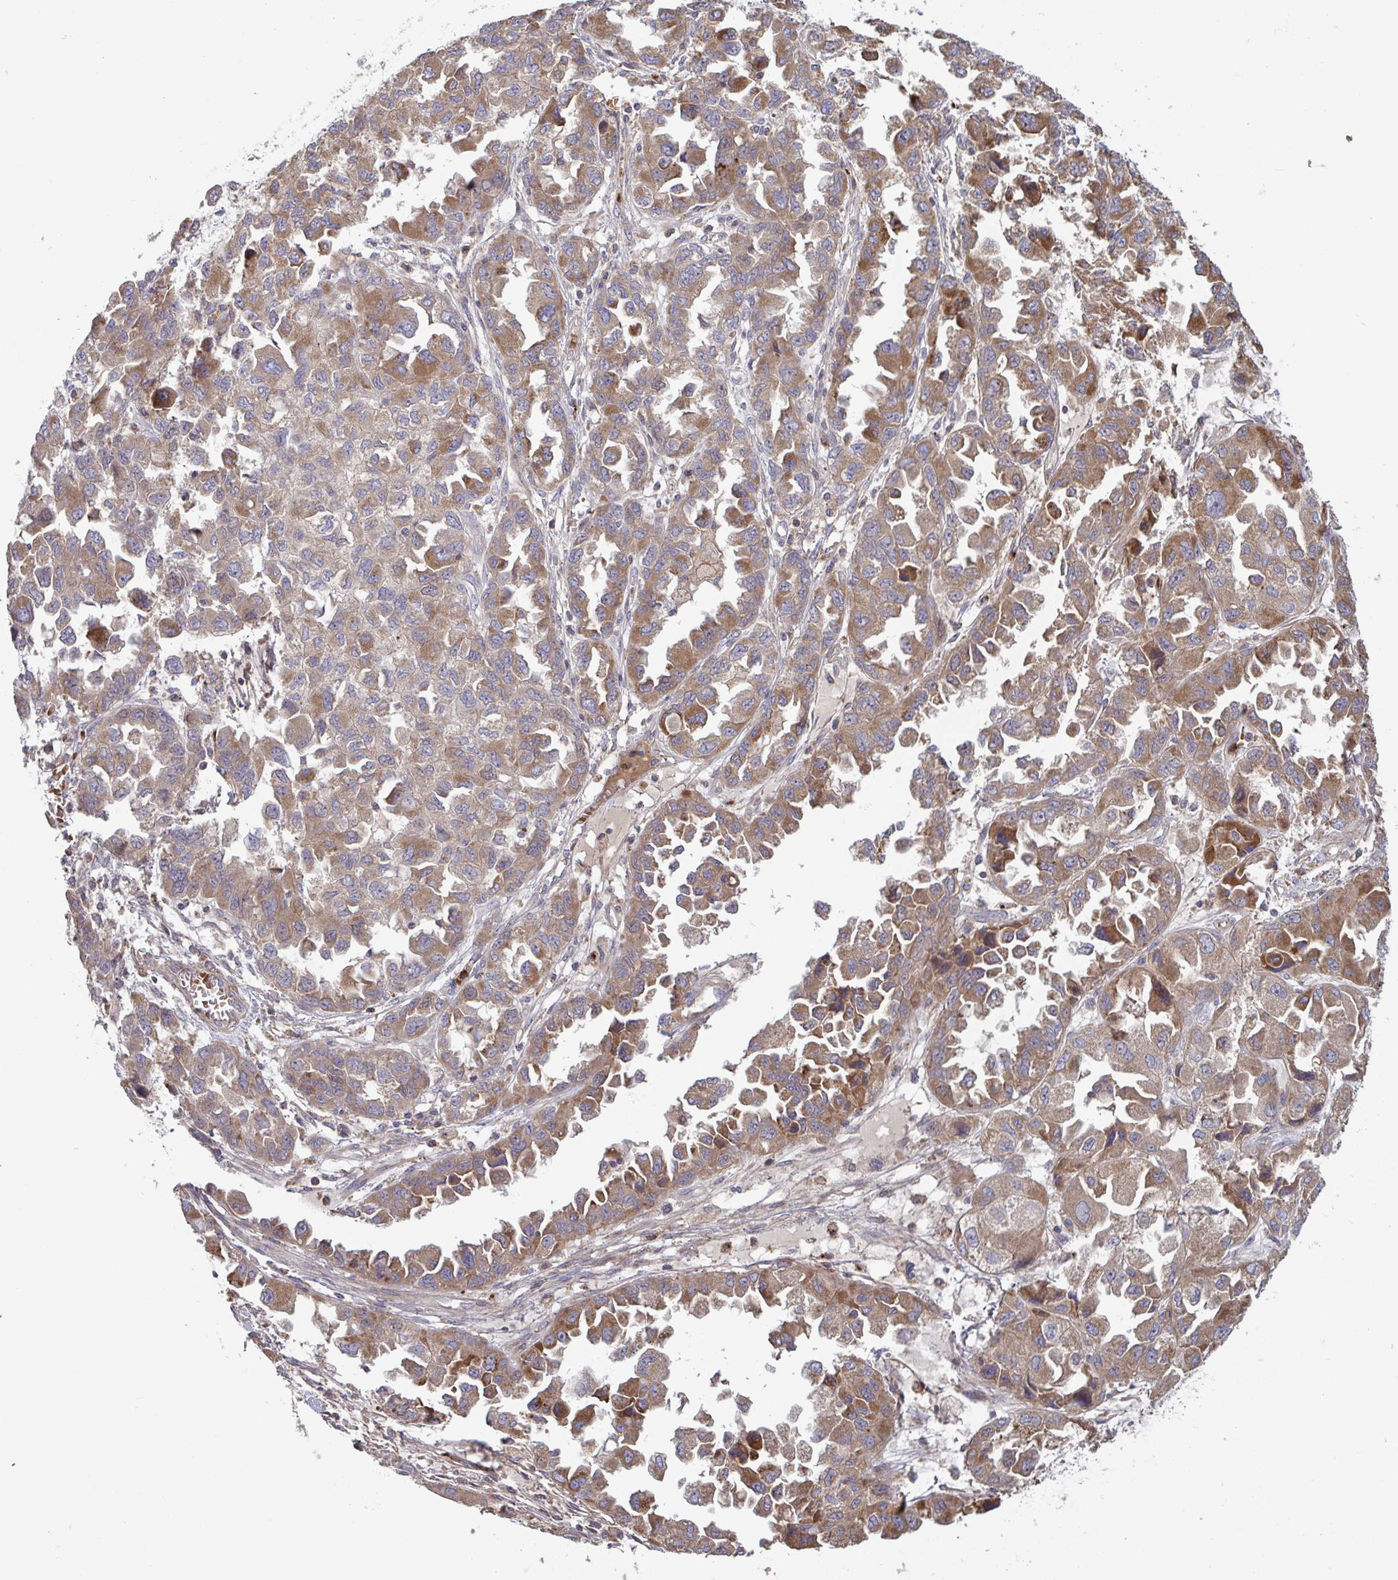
{"staining": {"intensity": "moderate", "quantity": ">75%", "location": "cytoplasmic/membranous"}, "tissue": "ovarian cancer", "cell_type": "Tumor cells", "image_type": "cancer", "snomed": [{"axis": "morphology", "description": "Cystadenocarcinoma, serous, NOS"}, {"axis": "topography", "description": "Ovary"}], "caption": "Ovarian cancer tissue exhibits moderate cytoplasmic/membranous staining in about >75% of tumor cells The protein is shown in brown color, while the nuclei are stained blue.", "gene": "IL1R1", "patient": {"sex": "female", "age": 84}}